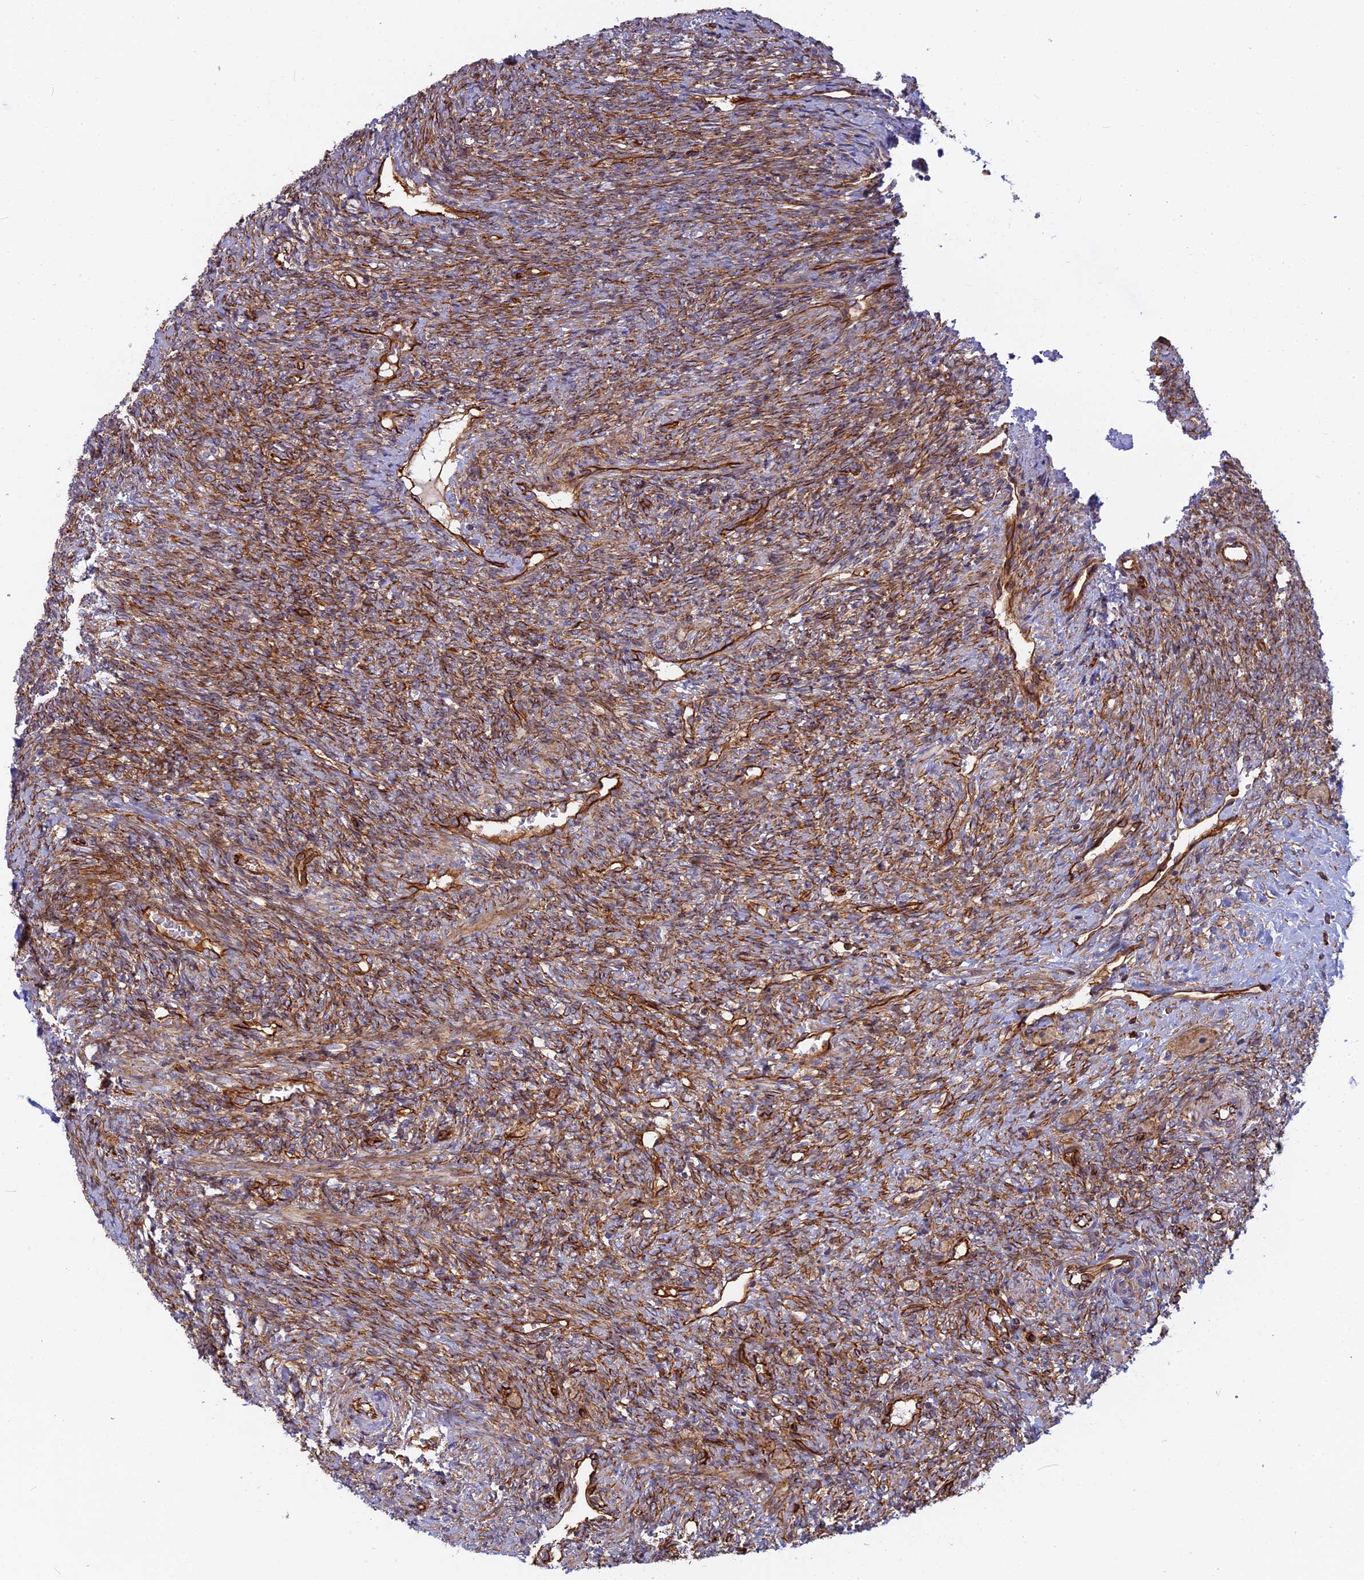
{"staining": {"intensity": "moderate", "quantity": "25%-75%", "location": "cytoplasmic/membranous"}, "tissue": "ovary", "cell_type": "Ovarian stroma cells", "image_type": "normal", "snomed": [{"axis": "morphology", "description": "Normal tissue, NOS"}, {"axis": "topography", "description": "Ovary"}], "caption": "Ovarian stroma cells exhibit moderate cytoplasmic/membranous staining in approximately 25%-75% of cells in benign ovary. (DAB IHC with brightfield microscopy, high magnification).", "gene": "CNBD2", "patient": {"sex": "female", "age": 41}}